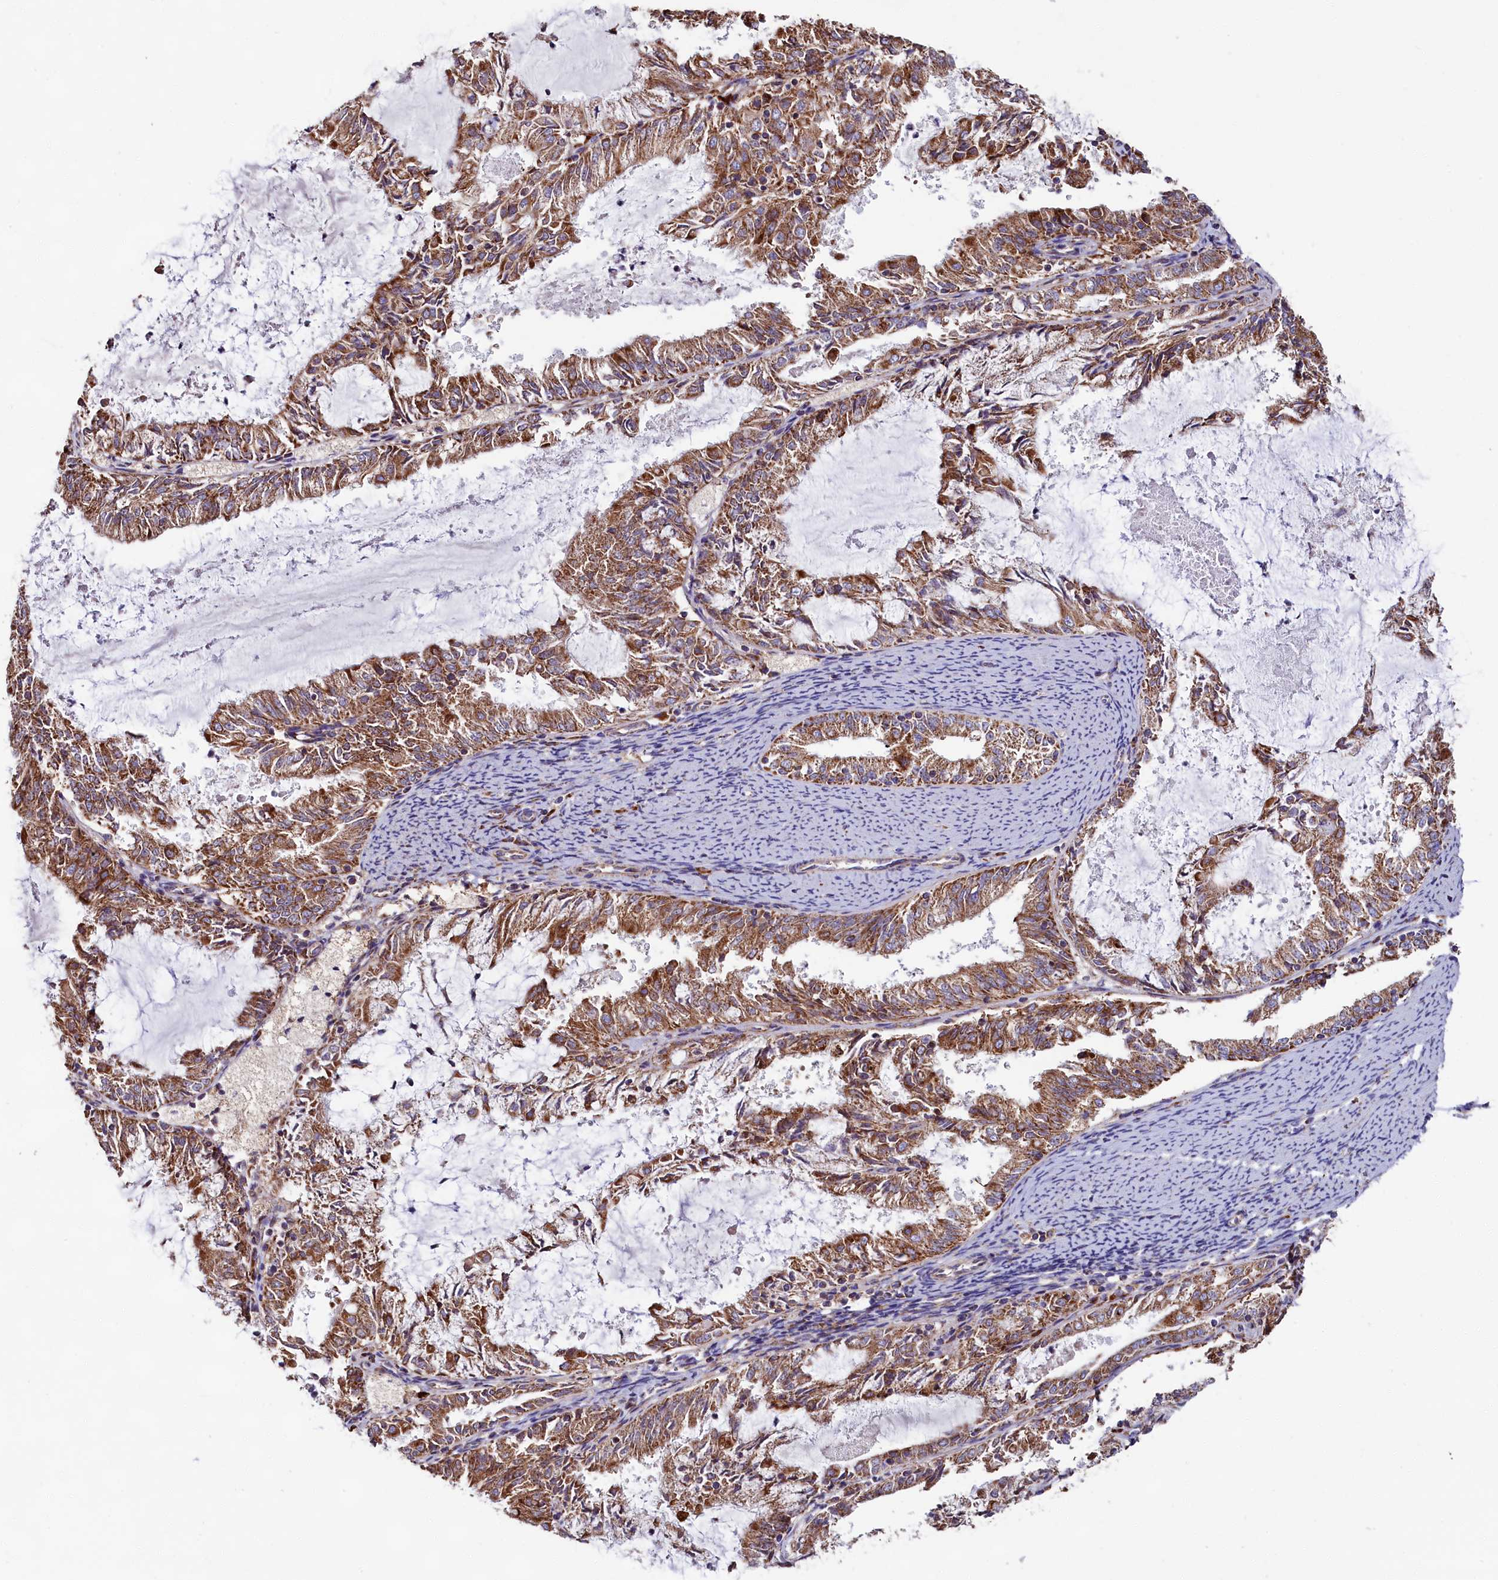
{"staining": {"intensity": "moderate", "quantity": ">75%", "location": "cytoplasmic/membranous"}, "tissue": "endometrial cancer", "cell_type": "Tumor cells", "image_type": "cancer", "snomed": [{"axis": "morphology", "description": "Adenocarcinoma, NOS"}, {"axis": "topography", "description": "Endometrium"}], "caption": "This micrograph shows immunohistochemistry staining of human endometrial adenocarcinoma, with medium moderate cytoplasmic/membranous positivity in approximately >75% of tumor cells.", "gene": "ZSWIM1", "patient": {"sex": "female", "age": 57}}